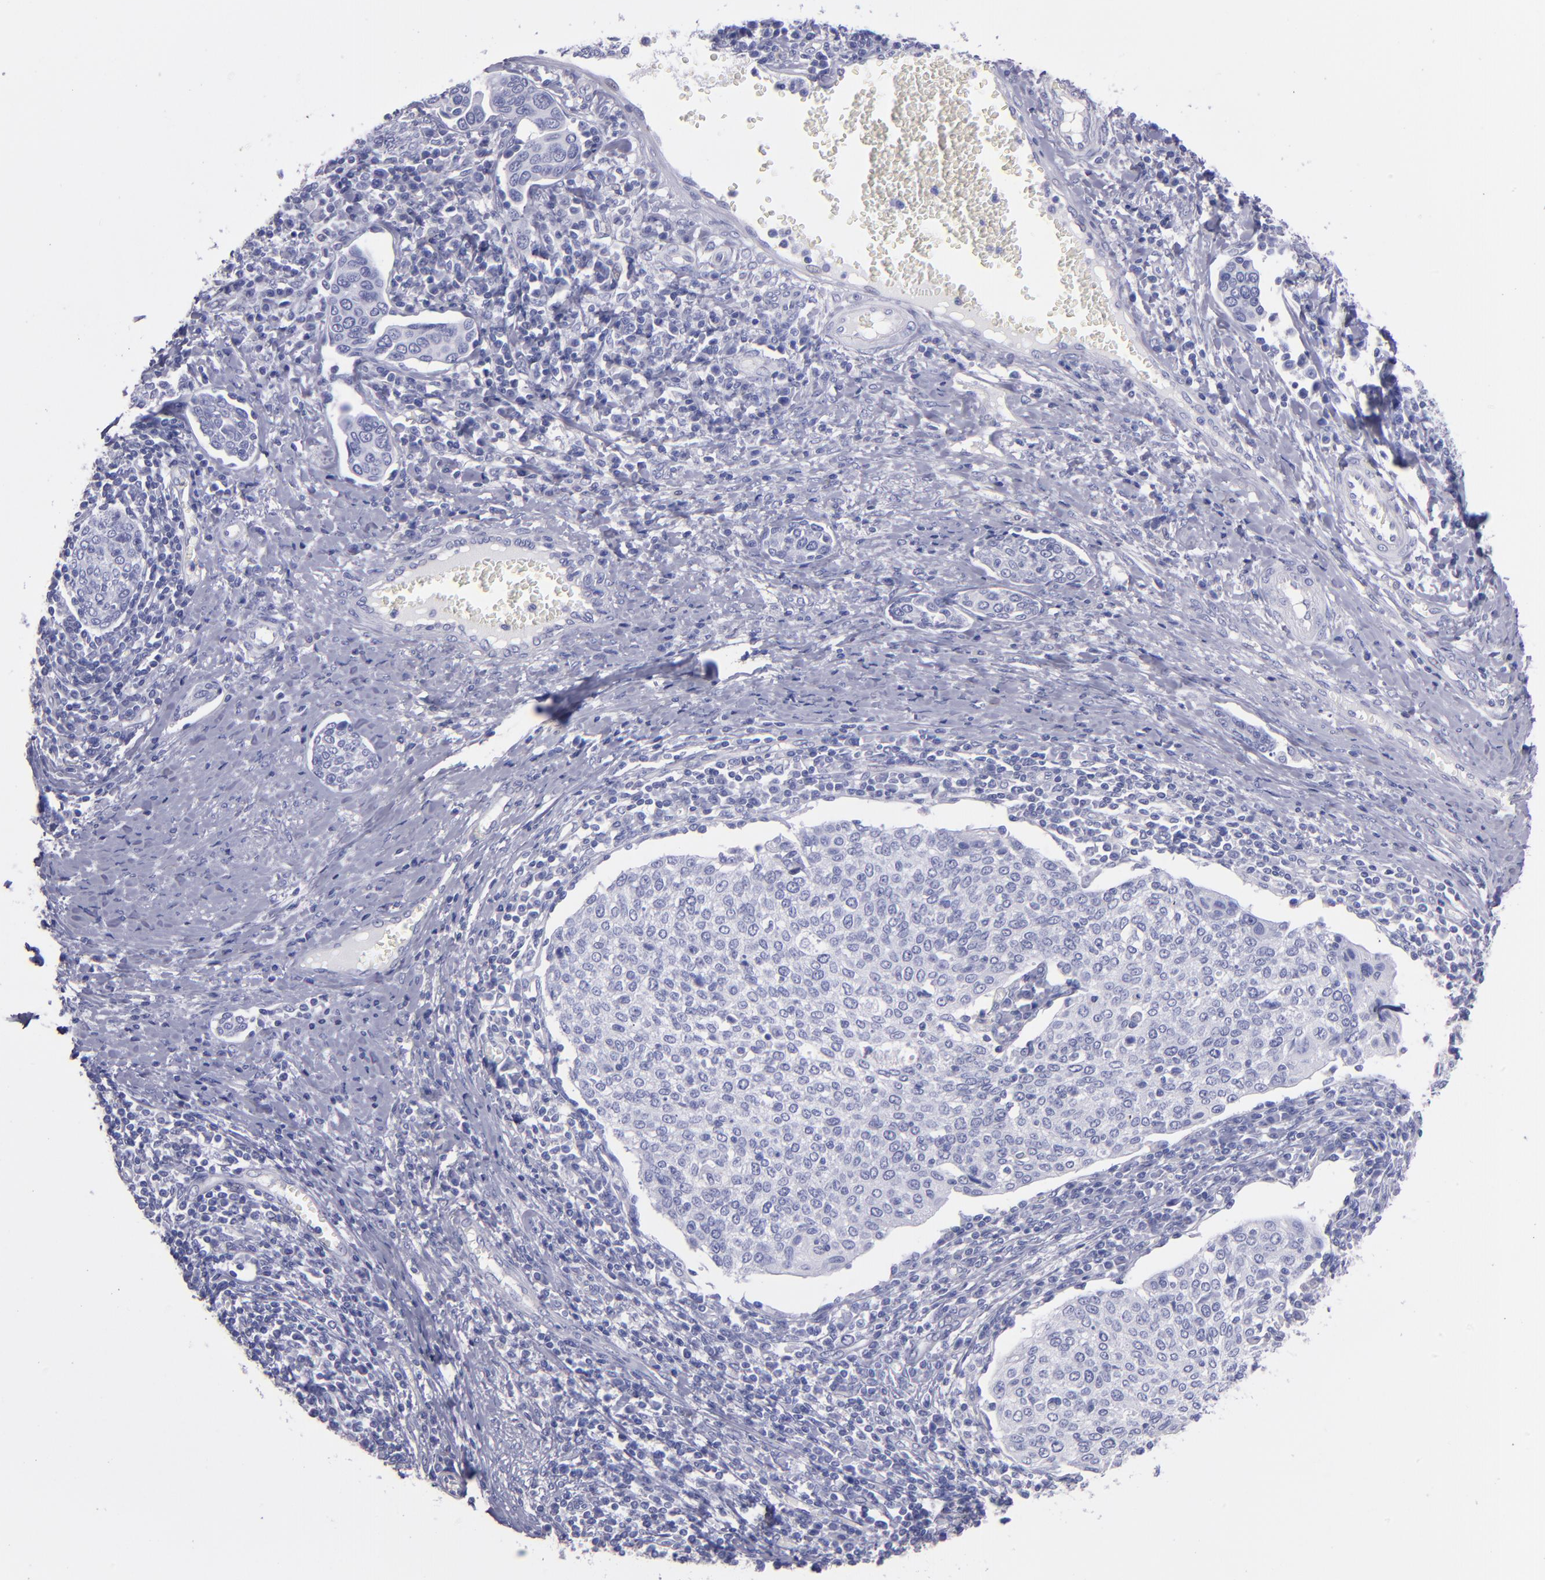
{"staining": {"intensity": "negative", "quantity": "none", "location": "none"}, "tissue": "cervical cancer", "cell_type": "Tumor cells", "image_type": "cancer", "snomed": [{"axis": "morphology", "description": "Squamous cell carcinoma, NOS"}, {"axis": "topography", "description": "Cervix"}], "caption": "The histopathology image demonstrates no significant expression in tumor cells of cervical cancer (squamous cell carcinoma).", "gene": "TG", "patient": {"sex": "female", "age": 40}}